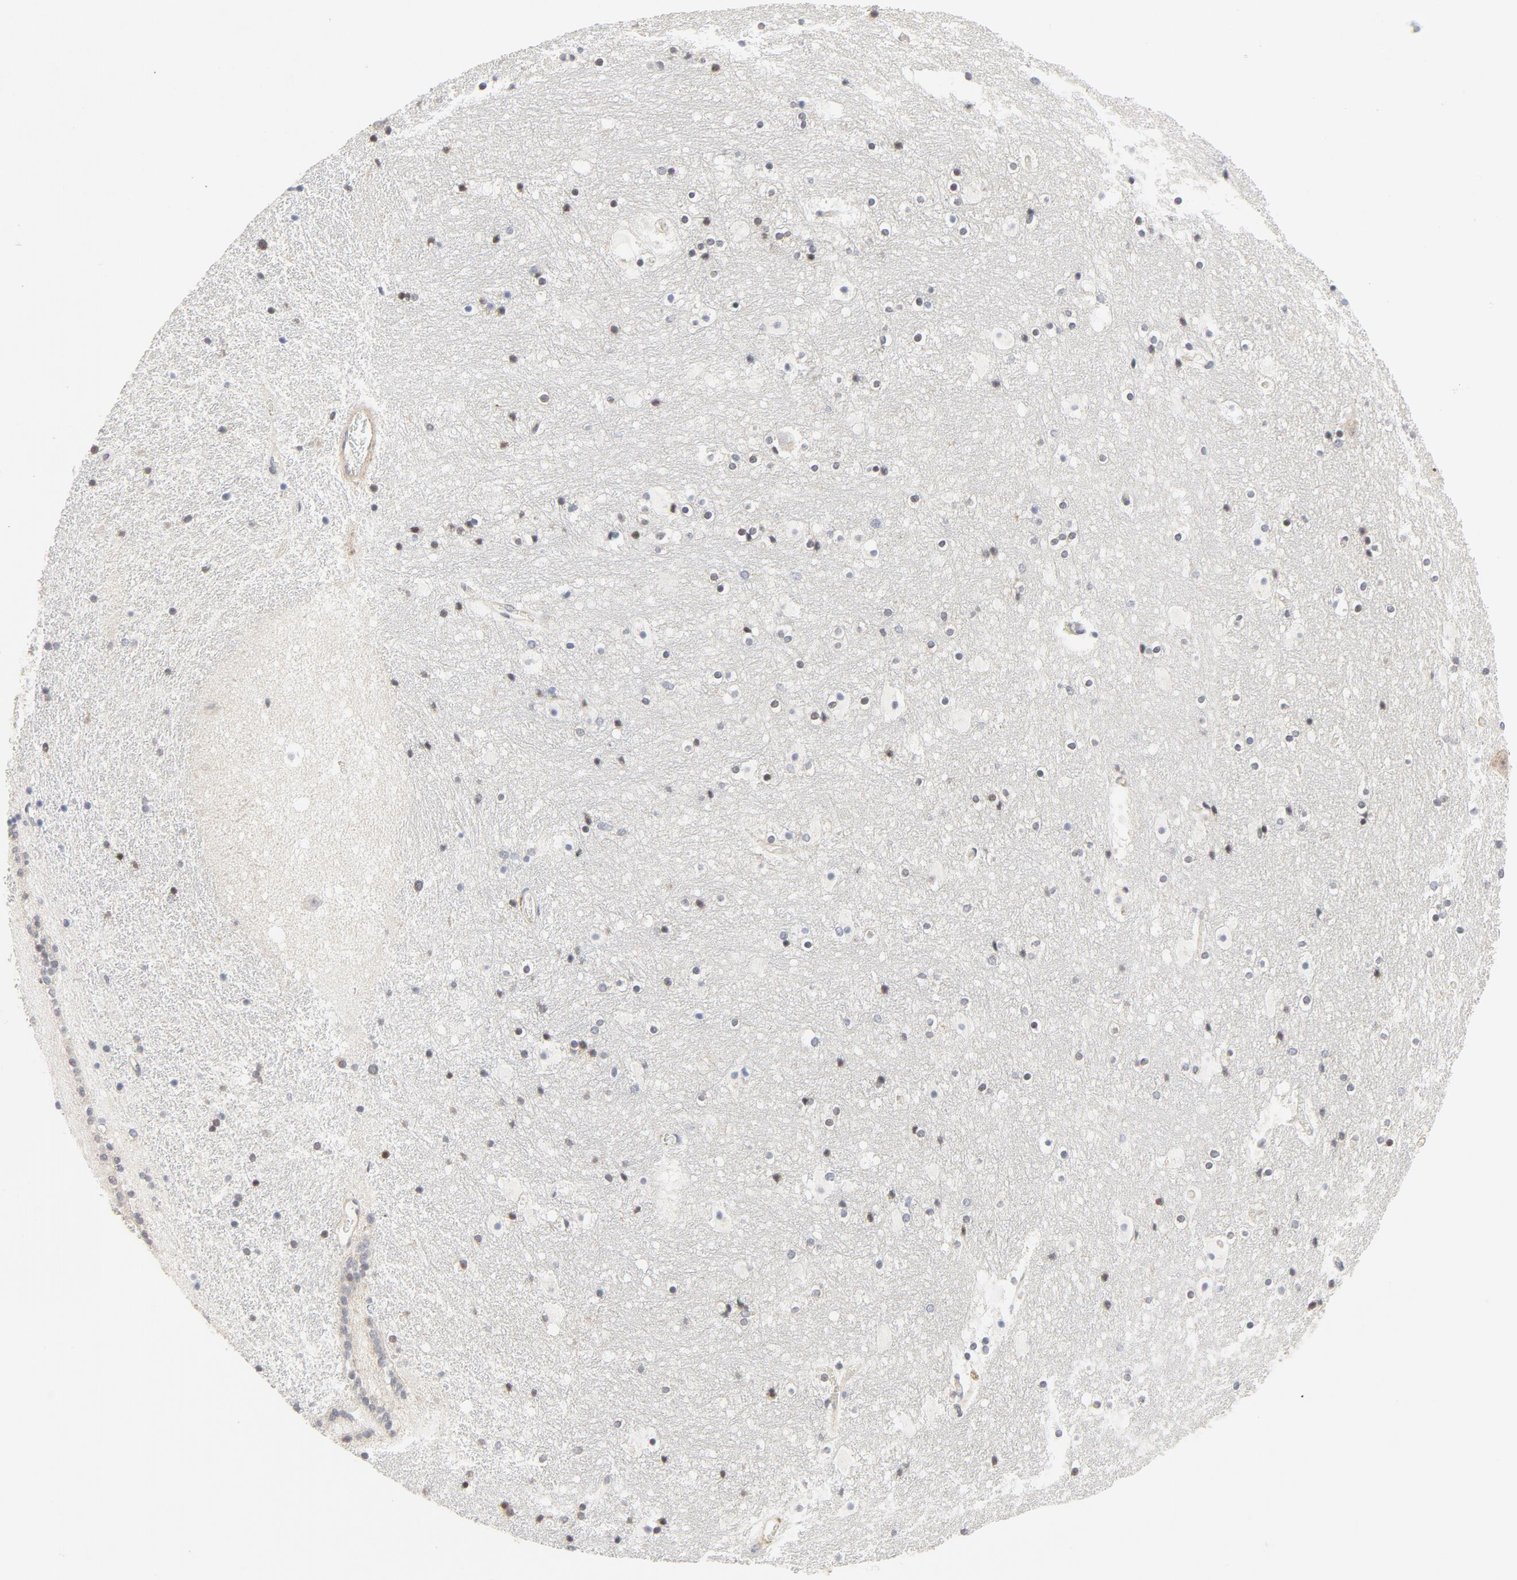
{"staining": {"intensity": "weak", "quantity": "<25%", "location": "nuclear"}, "tissue": "hippocampus", "cell_type": "Glial cells", "image_type": "normal", "snomed": [{"axis": "morphology", "description": "Normal tissue, NOS"}, {"axis": "topography", "description": "Hippocampus"}], "caption": "Immunohistochemistry of normal human hippocampus reveals no positivity in glial cells. (Brightfield microscopy of DAB immunohistochemistry (IHC) at high magnification).", "gene": "MAP2K7", "patient": {"sex": "male", "age": 45}}